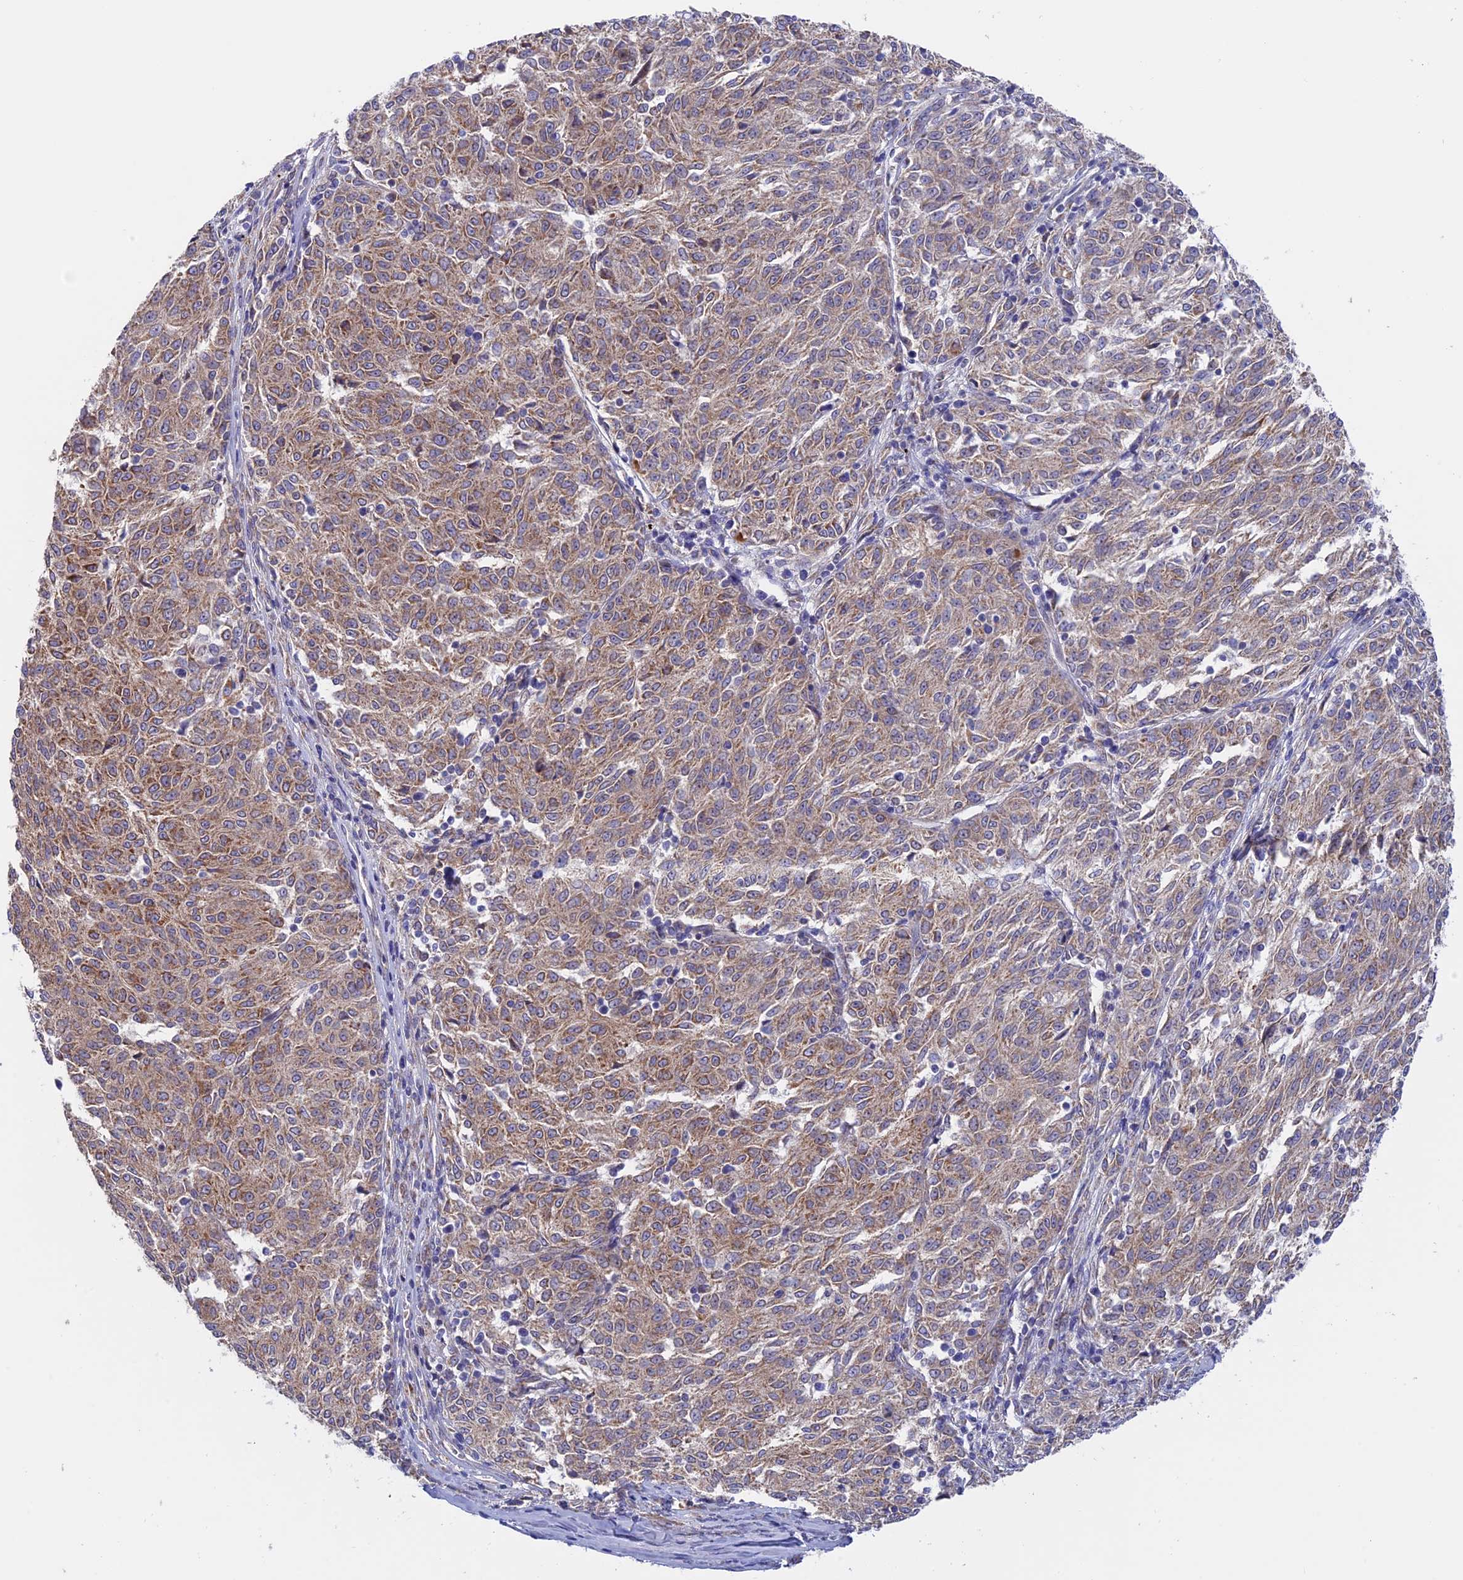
{"staining": {"intensity": "moderate", "quantity": ">75%", "location": "cytoplasmic/membranous"}, "tissue": "melanoma", "cell_type": "Tumor cells", "image_type": "cancer", "snomed": [{"axis": "morphology", "description": "Malignant melanoma, NOS"}, {"axis": "topography", "description": "Skin"}], "caption": "A high-resolution photomicrograph shows immunohistochemistry (IHC) staining of malignant melanoma, which demonstrates moderate cytoplasmic/membranous expression in about >75% of tumor cells. The protein is shown in brown color, while the nuclei are stained blue.", "gene": "ETFDH", "patient": {"sex": "female", "age": 72}}